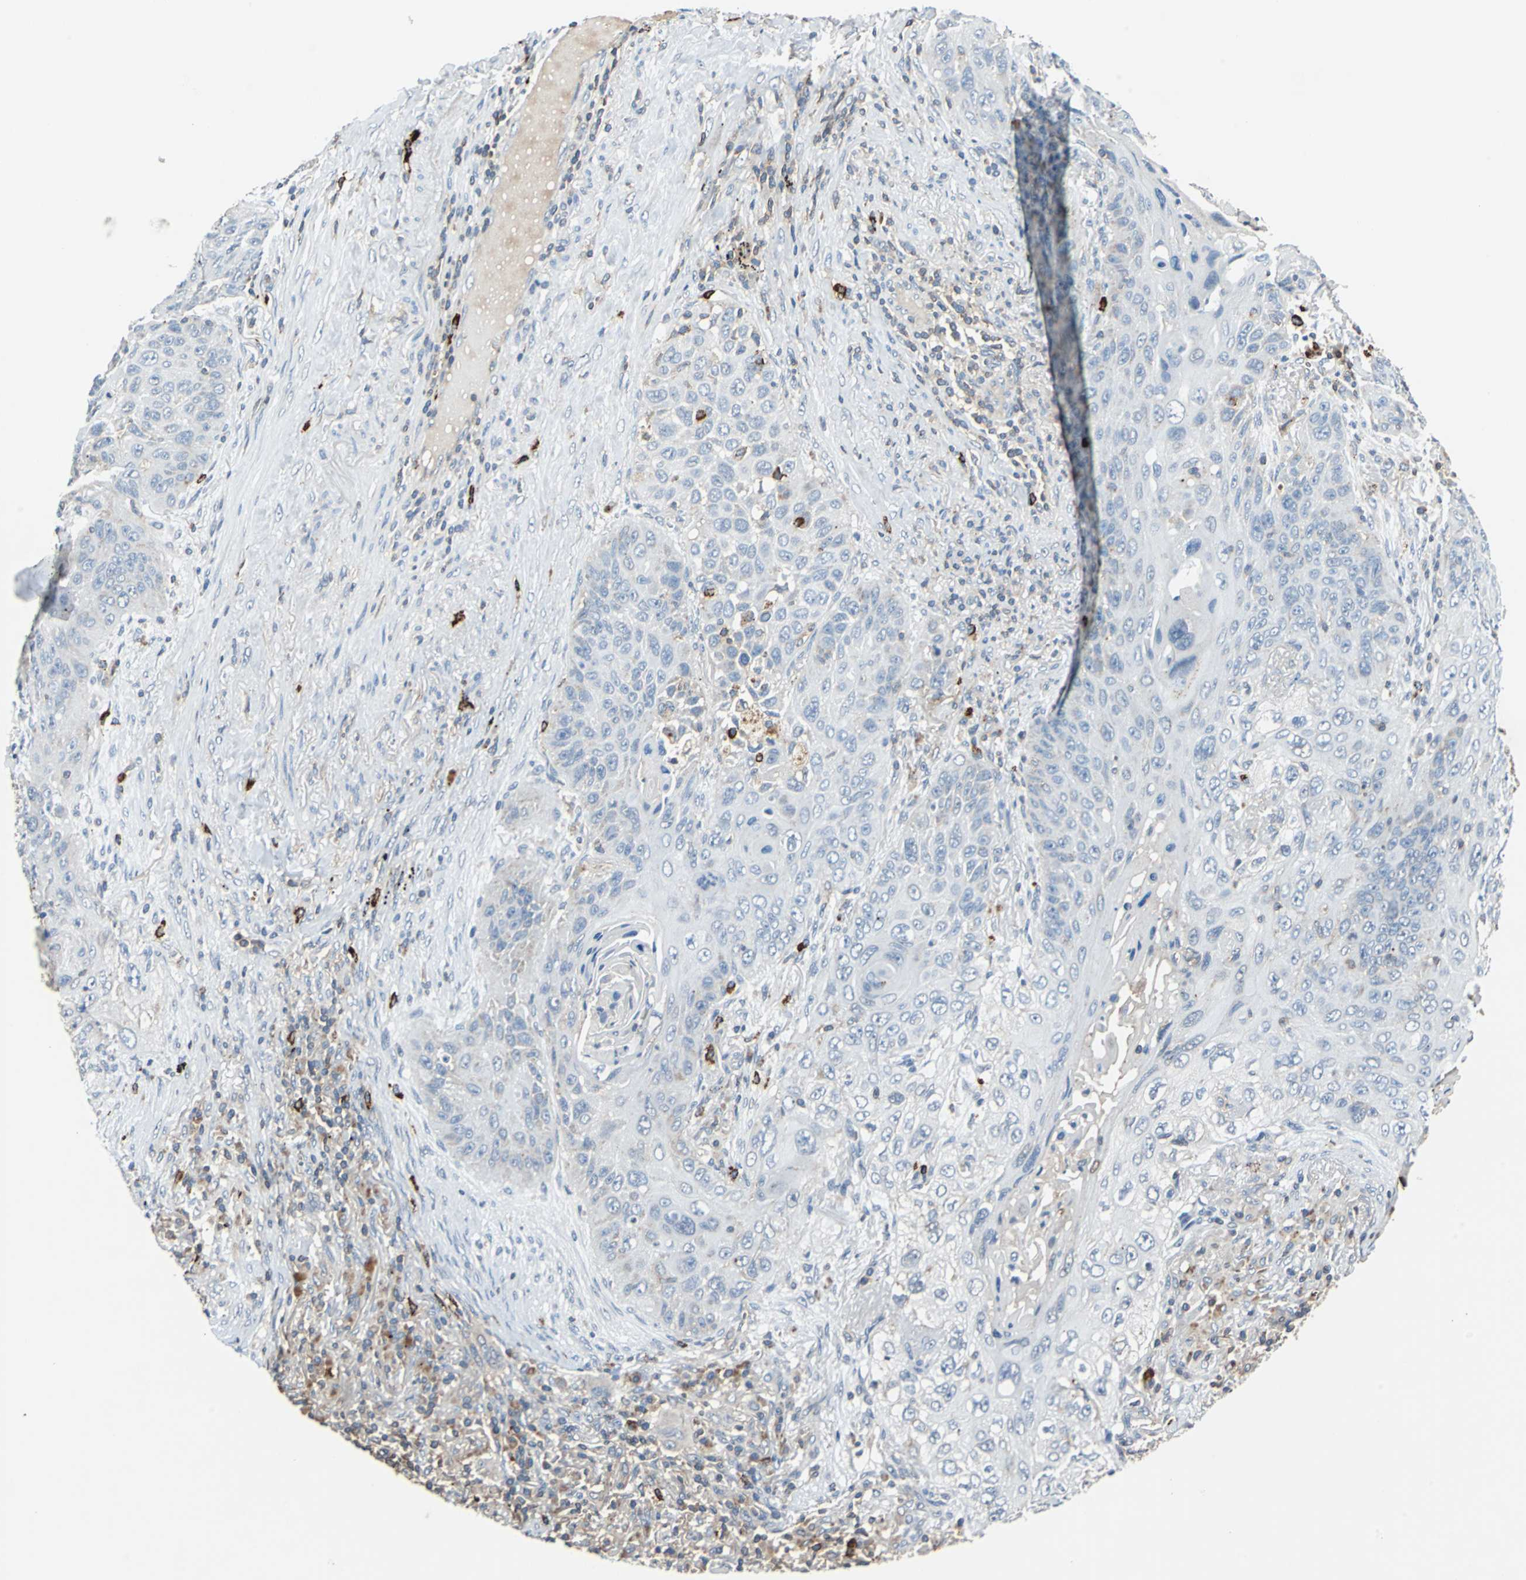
{"staining": {"intensity": "negative", "quantity": "none", "location": "none"}, "tissue": "lung cancer", "cell_type": "Tumor cells", "image_type": "cancer", "snomed": [{"axis": "morphology", "description": "Squamous cell carcinoma, NOS"}, {"axis": "topography", "description": "Lung"}], "caption": "Immunohistochemistry (IHC) micrograph of human lung cancer stained for a protein (brown), which exhibits no expression in tumor cells. Nuclei are stained in blue.", "gene": "SLC19A2", "patient": {"sex": "female", "age": 67}}